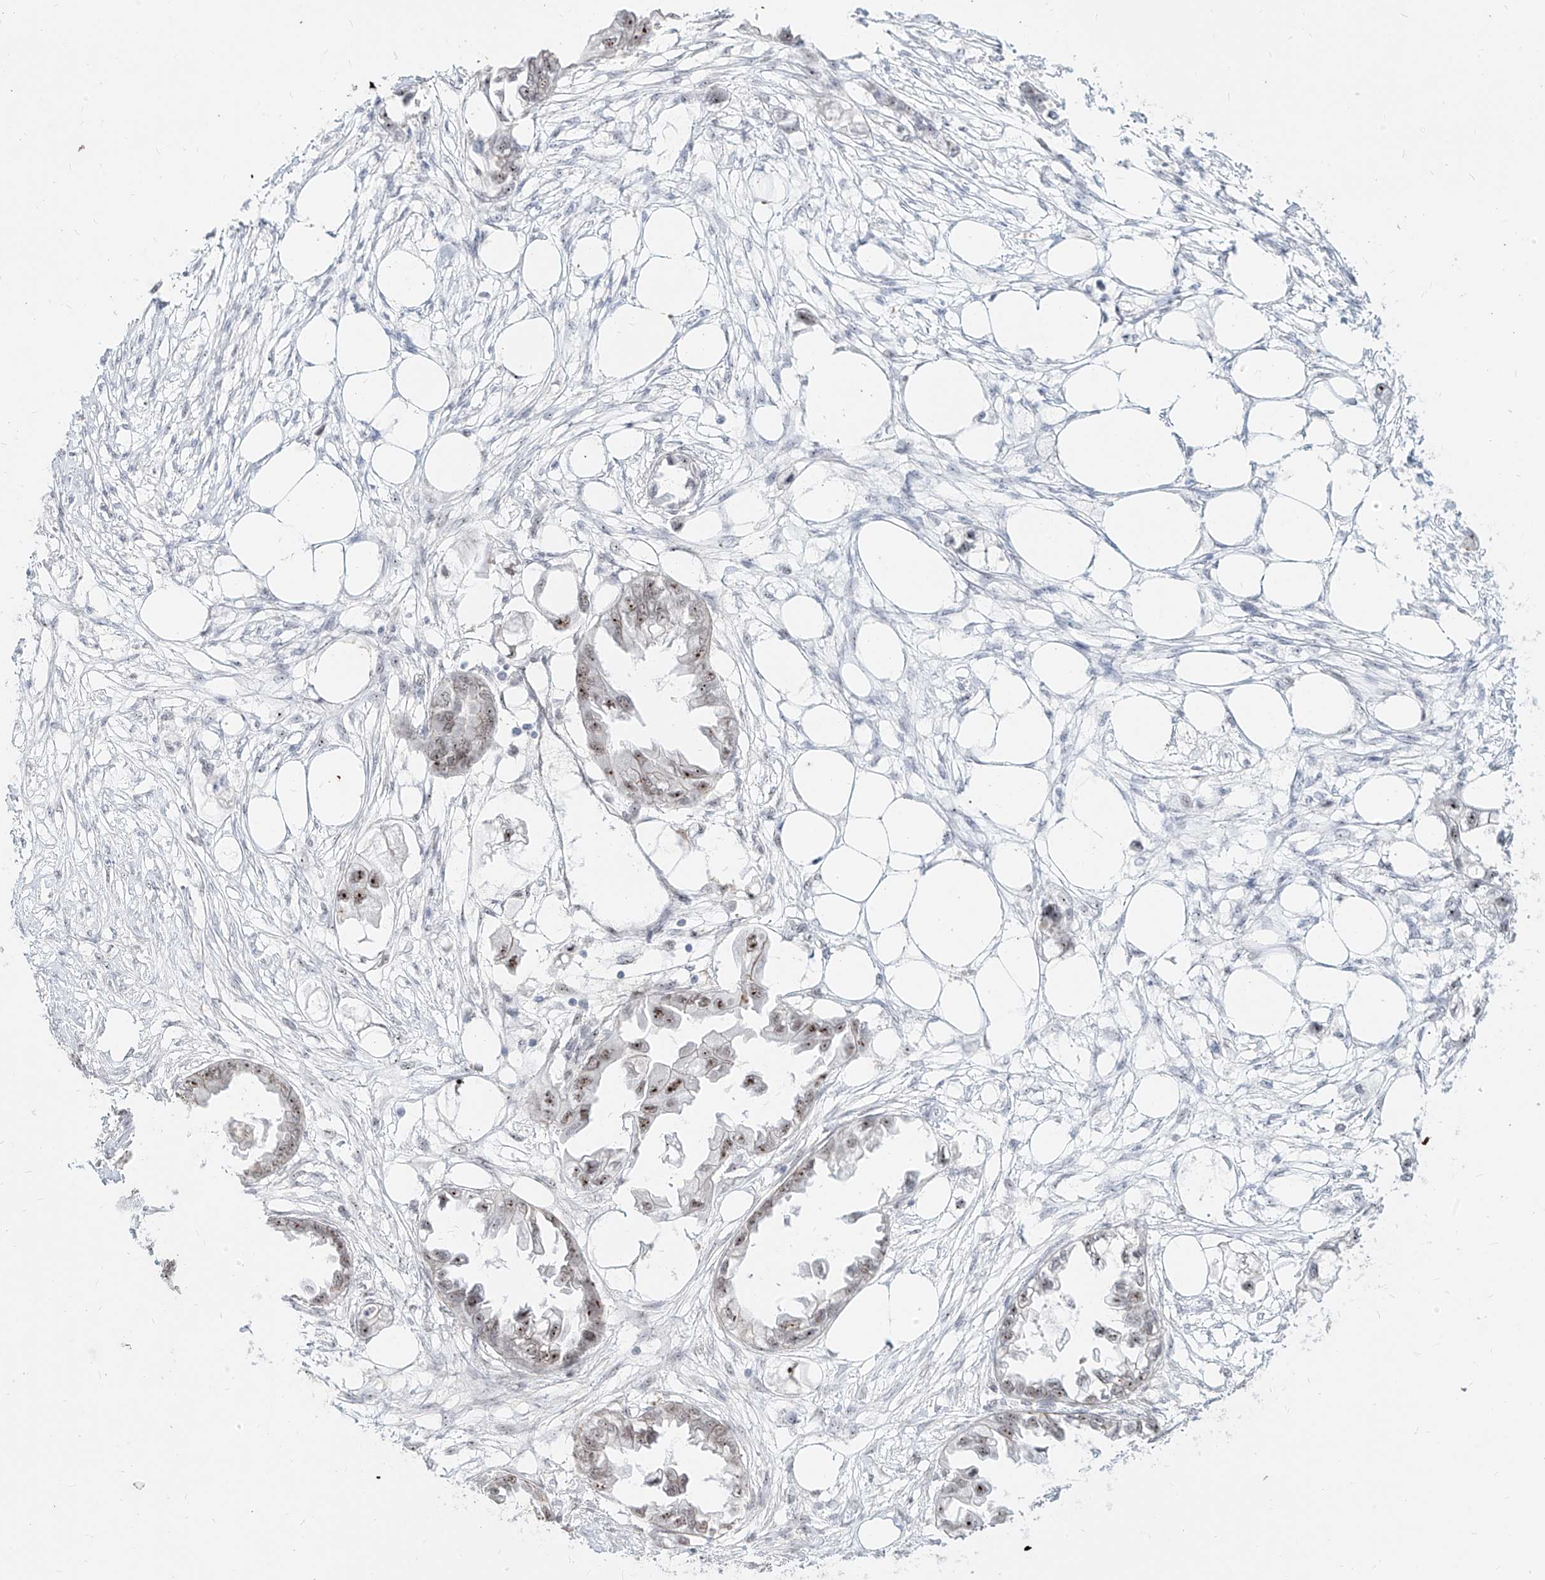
{"staining": {"intensity": "moderate", "quantity": "25%-75%", "location": "nuclear"}, "tissue": "endometrial cancer", "cell_type": "Tumor cells", "image_type": "cancer", "snomed": [{"axis": "morphology", "description": "Adenocarcinoma, NOS"}, {"axis": "morphology", "description": "Adenocarcinoma, metastatic, NOS"}, {"axis": "topography", "description": "Adipose tissue"}, {"axis": "topography", "description": "Endometrium"}], "caption": "An image showing moderate nuclear positivity in approximately 25%-75% of tumor cells in endometrial cancer, as visualized by brown immunohistochemical staining.", "gene": "ZNF710", "patient": {"sex": "female", "age": 67}}